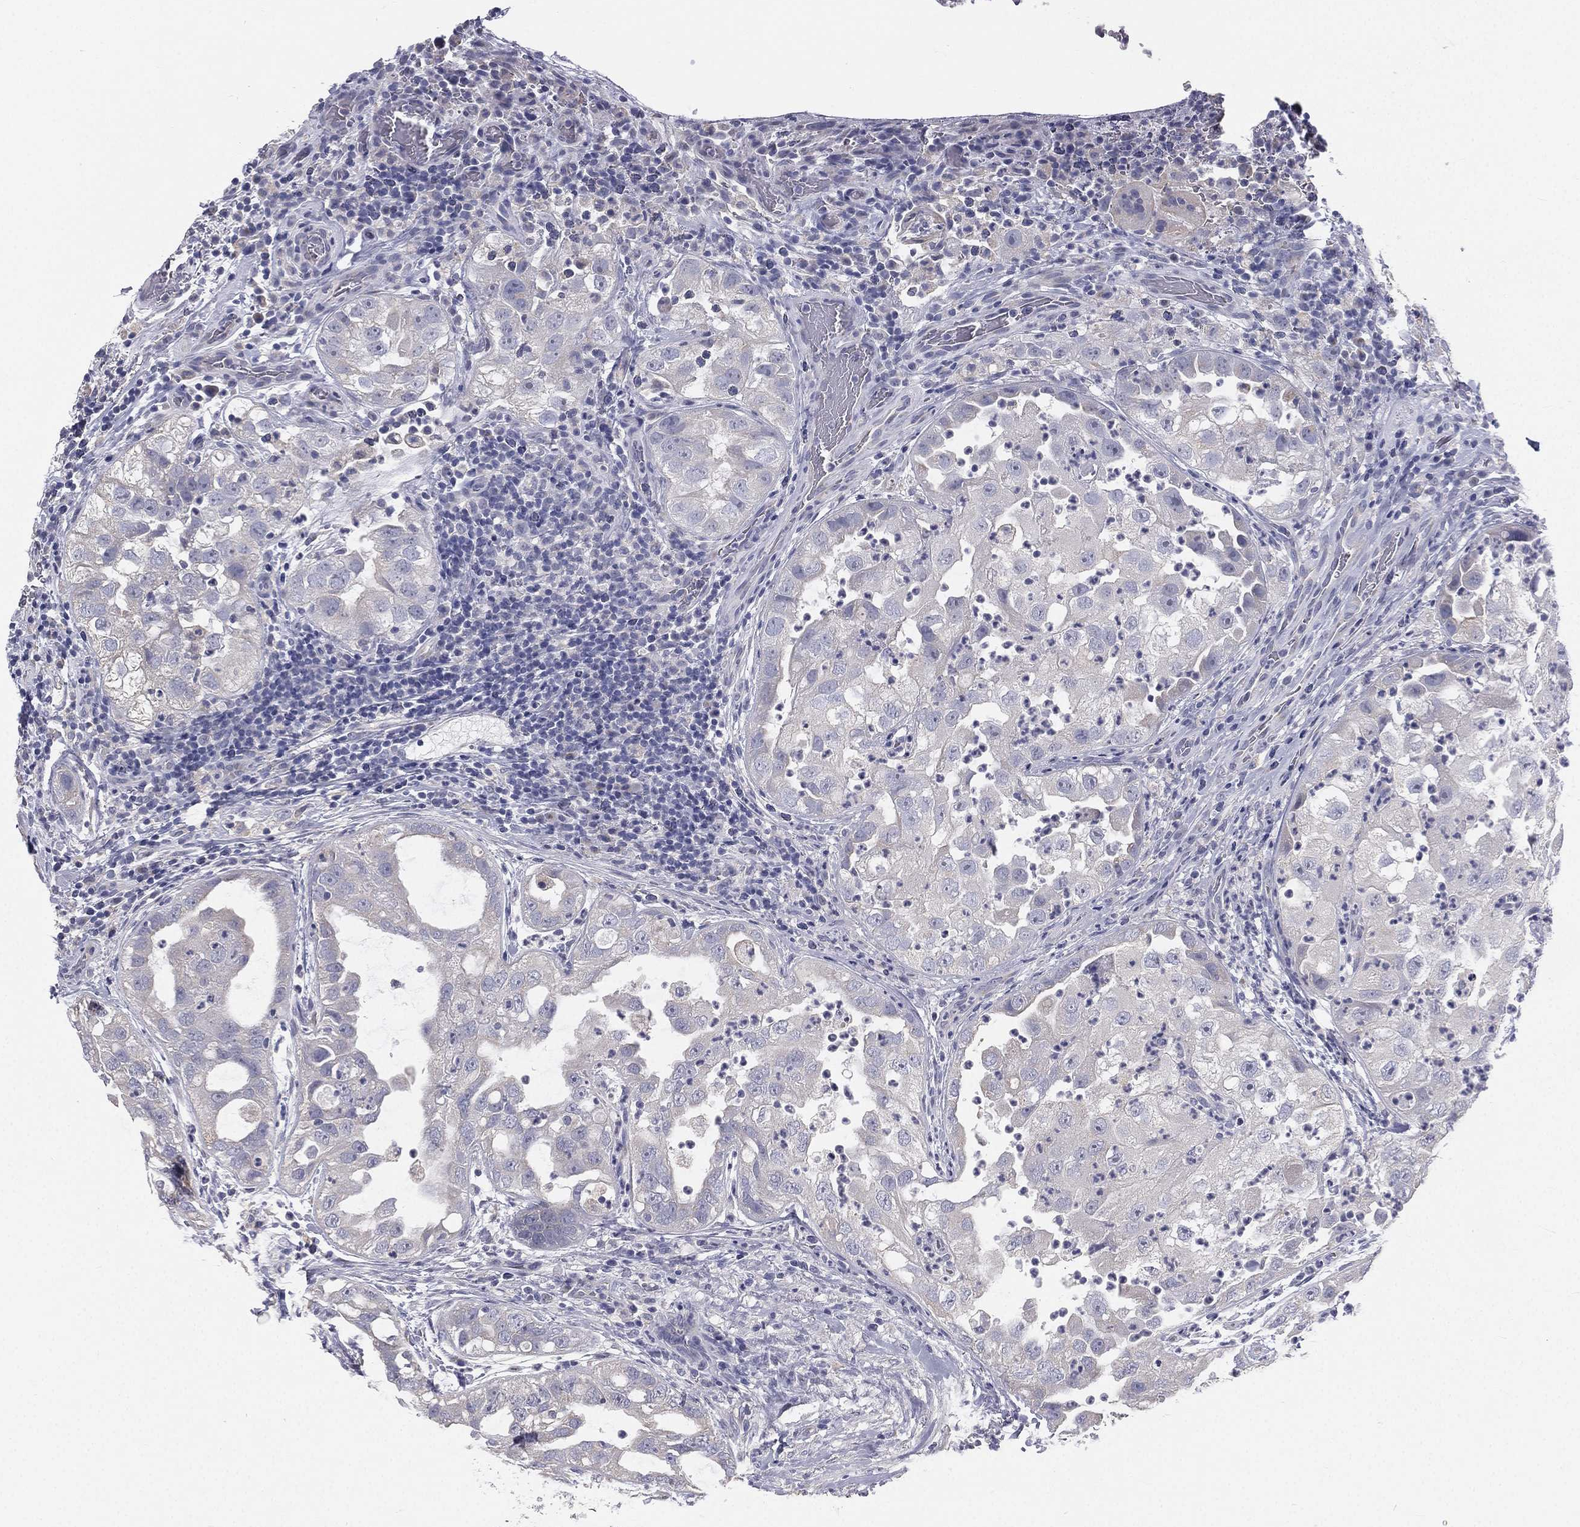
{"staining": {"intensity": "negative", "quantity": "none", "location": "none"}, "tissue": "urothelial cancer", "cell_type": "Tumor cells", "image_type": "cancer", "snomed": [{"axis": "morphology", "description": "Urothelial carcinoma, High grade"}, {"axis": "topography", "description": "Urinary bladder"}], "caption": "Micrograph shows no protein positivity in tumor cells of urothelial carcinoma (high-grade) tissue. Nuclei are stained in blue.", "gene": "MUC13", "patient": {"sex": "female", "age": 41}}